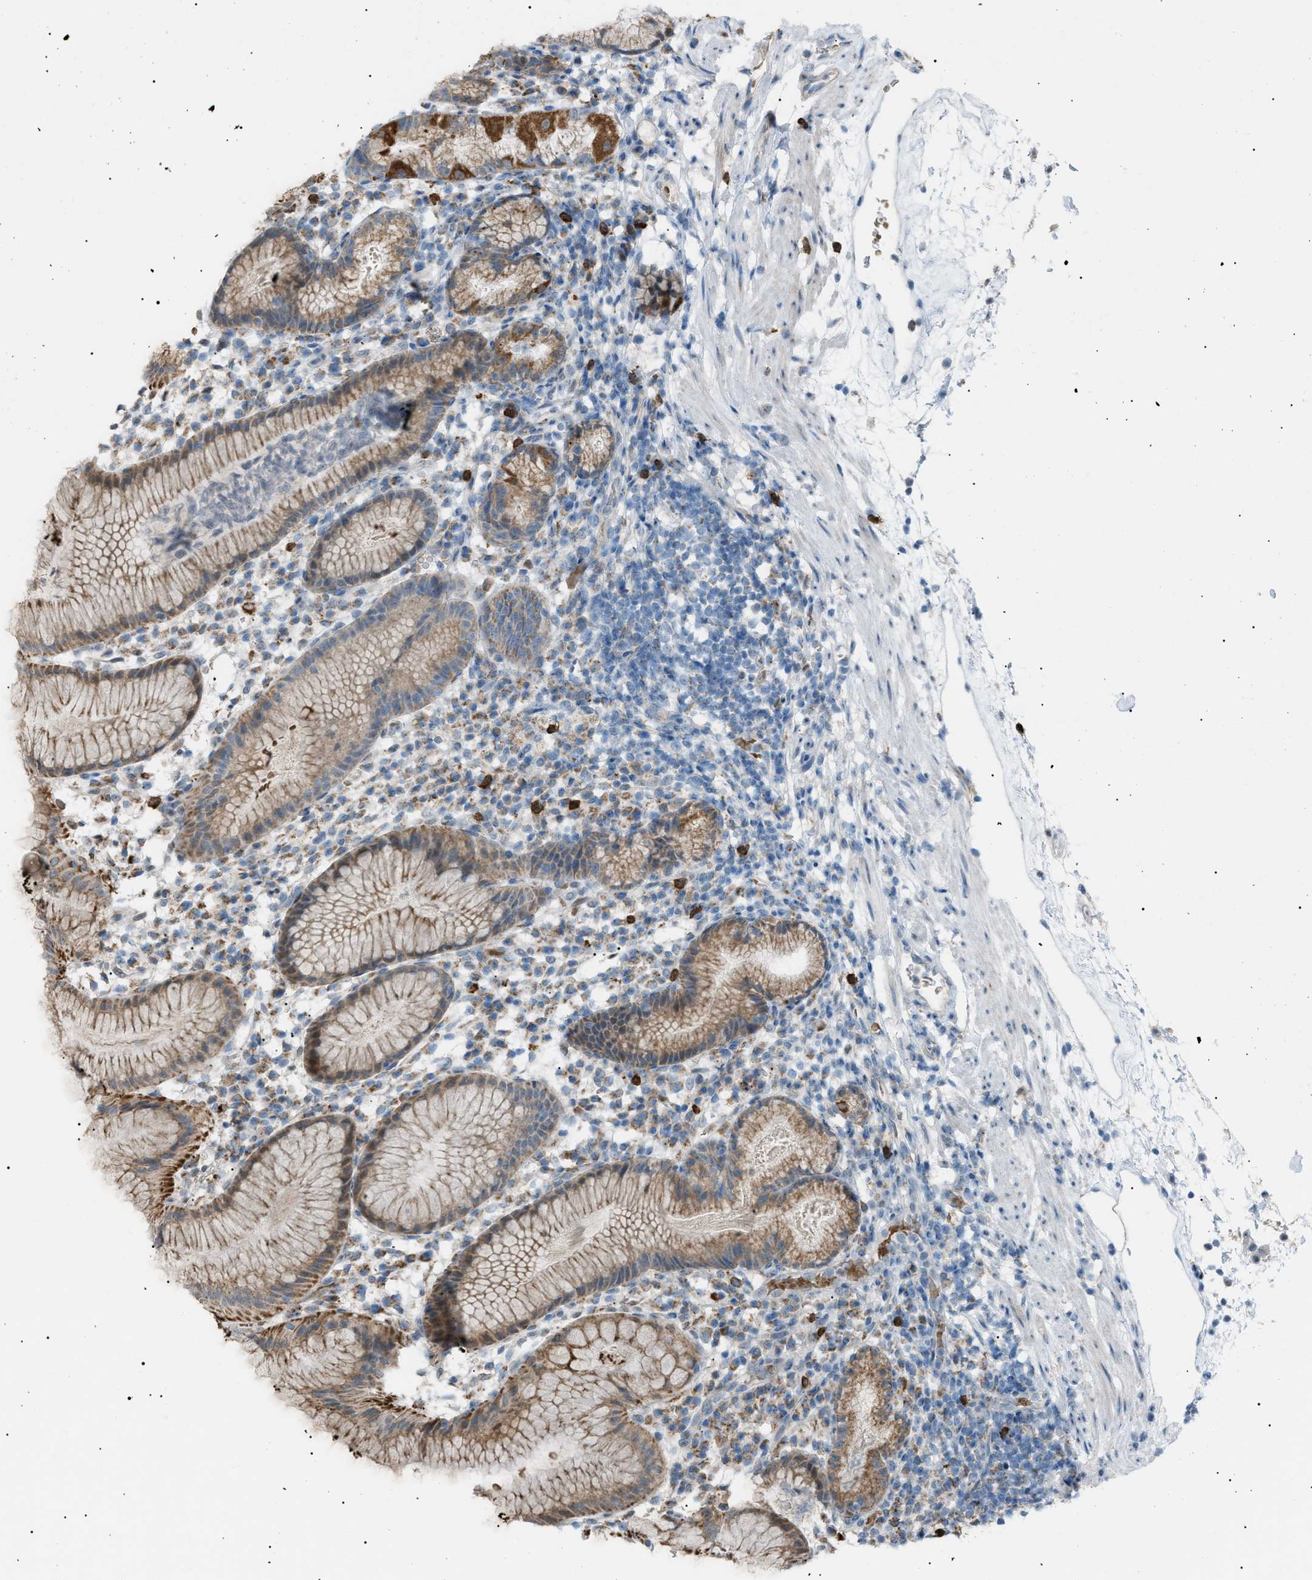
{"staining": {"intensity": "moderate", "quantity": ">75%", "location": "cytoplasmic/membranous"}, "tissue": "stomach", "cell_type": "Glandular cells", "image_type": "normal", "snomed": [{"axis": "morphology", "description": "Normal tissue, NOS"}, {"axis": "topography", "description": "Stomach"}, {"axis": "topography", "description": "Stomach, lower"}], "caption": "The photomicrograph exhibits immunohistochemical staining of benign stomach. There is moderate cytoplasmic/membranous positivity is seen in approximately >75% of glandular cells. Using DAB (brown) and hematoxylin (blue) stains, captured at high magnification using brightfield microscopy.", "gene": "ZNF516", "patient": {"sex": "female", "age": 75}}